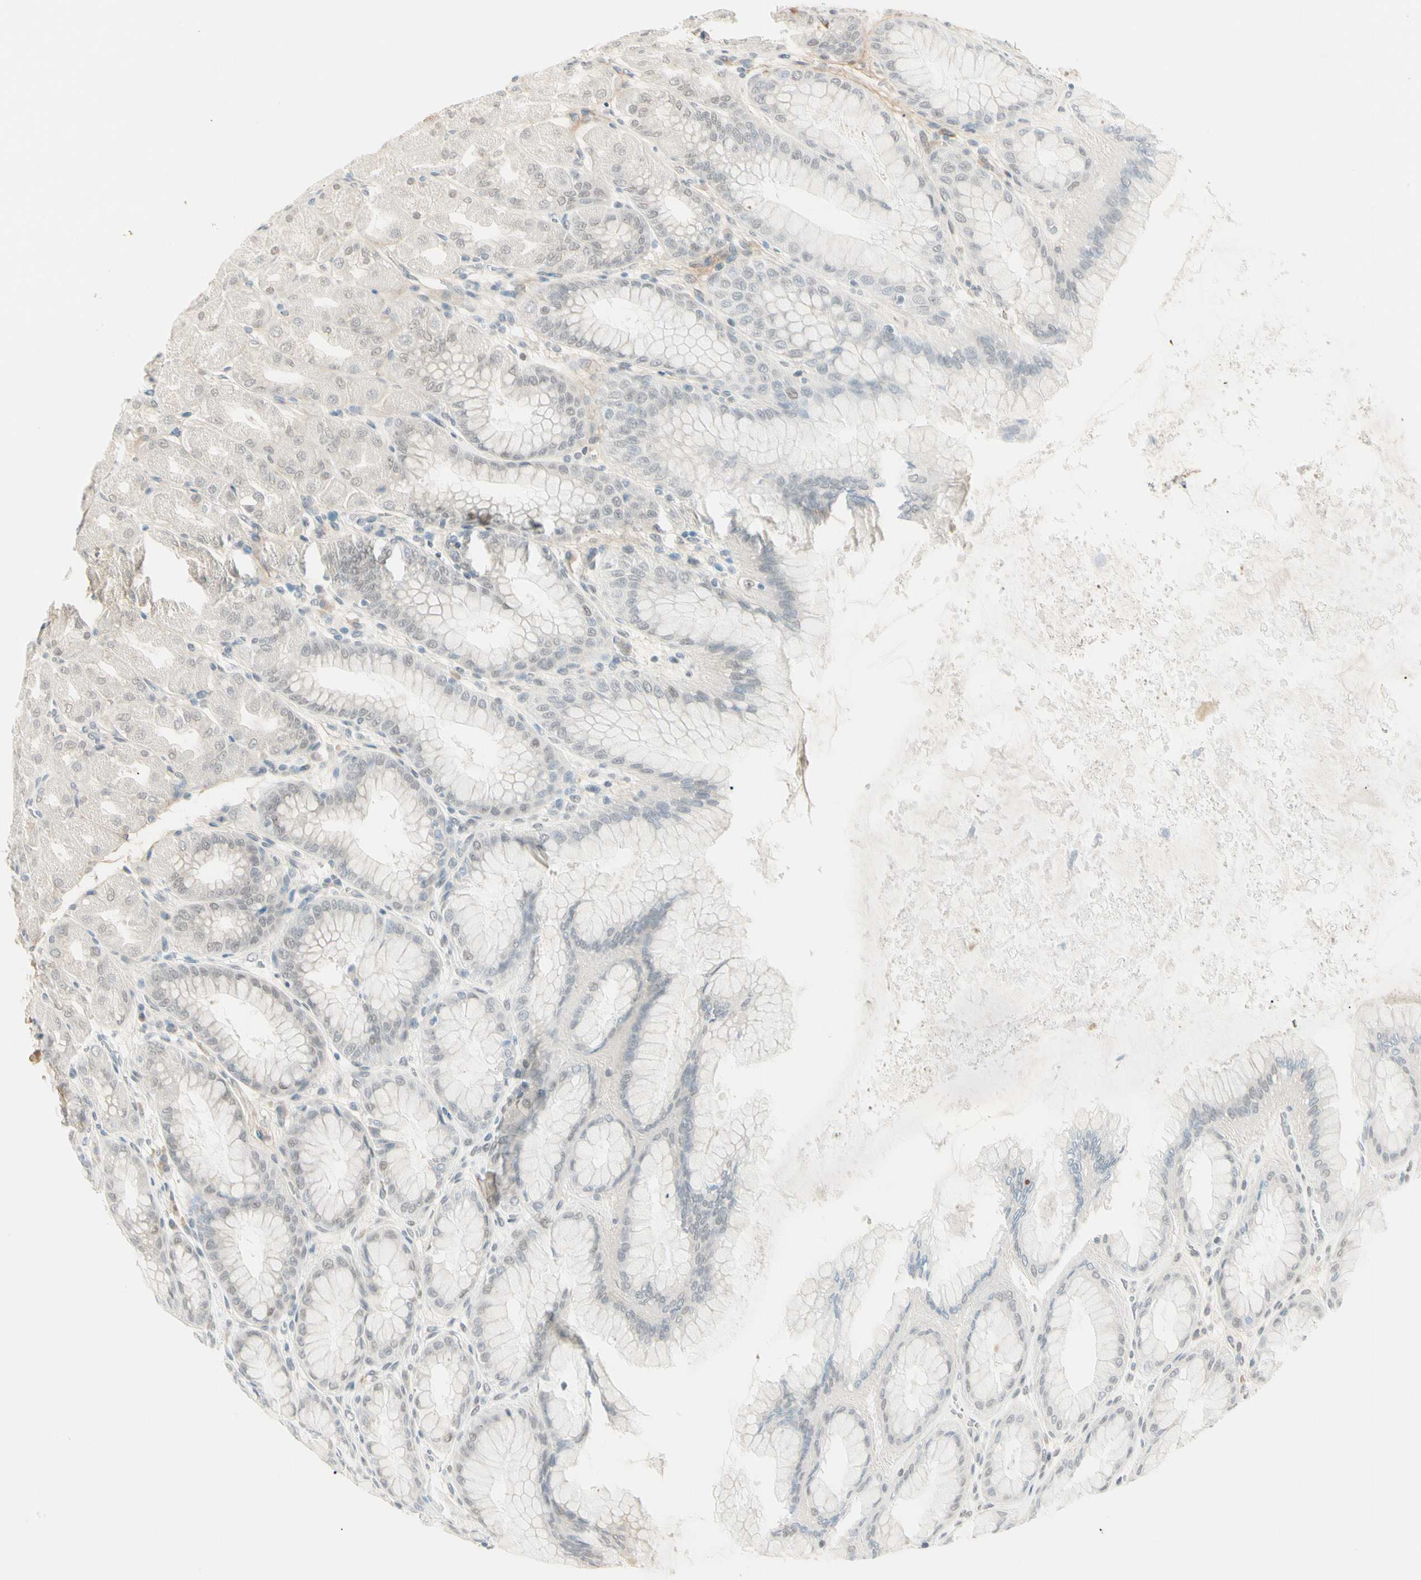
{"staining": {"intensity": "weak", "quantity": "<25%", "location": "nuclear"}, "tissue": "stomach", "cell_type": "Glandular cells", "image_type": "normal", "snomed": [{"axis": "morphology", "description": "Normal tissue, NOS"}, {"axis": "topography", "description": "Stomach, upper"}], "caption": "DAB (3,3'-diaminobenzidine) immunohistochemical staining of unremarkable stomach exhibits no significant positivity in glandular cells.", "gene": "ASPN", "patient": {"sex": "female", "age": 56}}